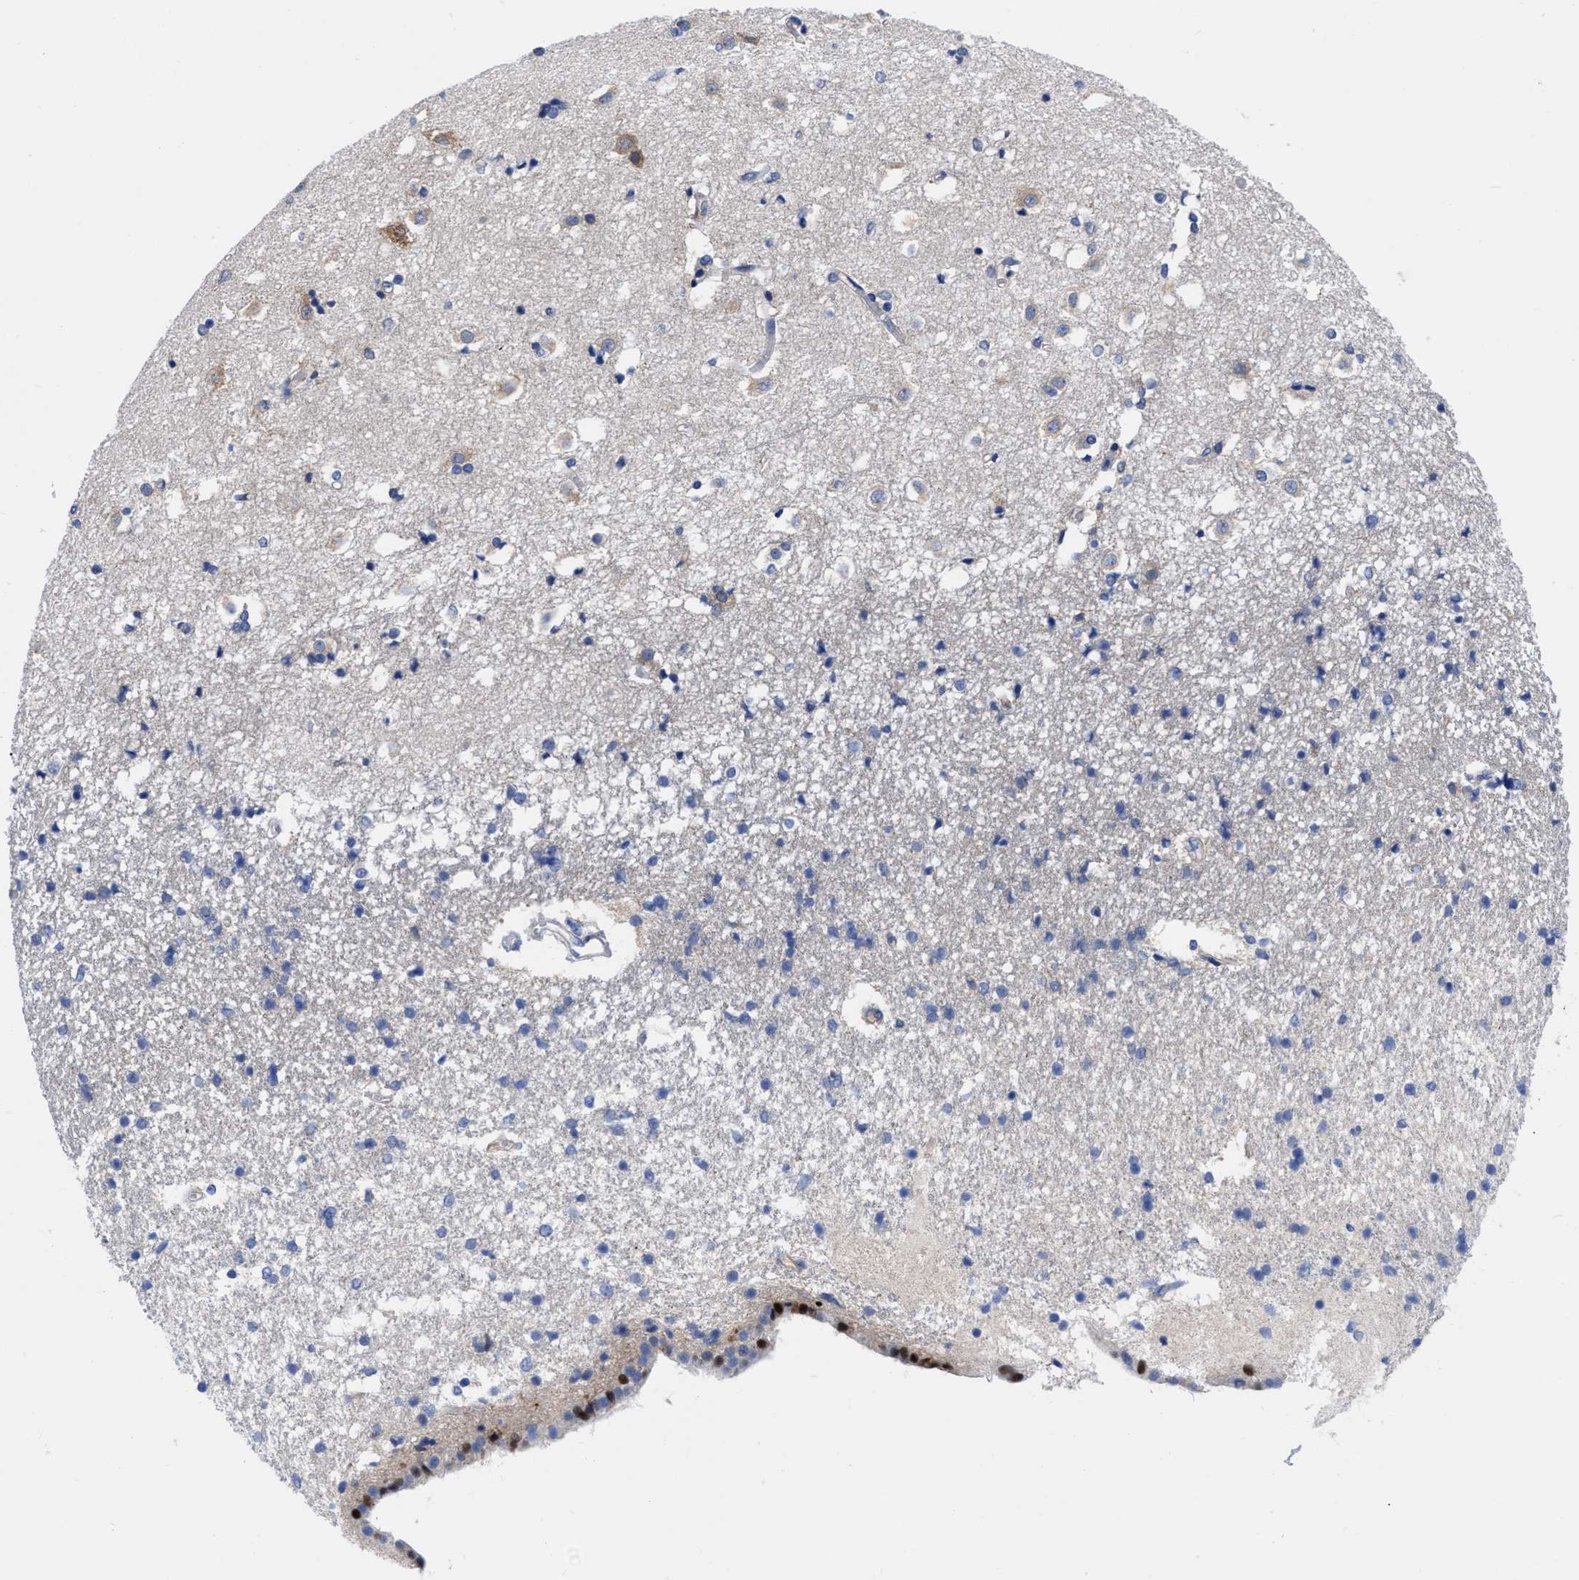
{"staining": {"intensity": "strong", "quantity": "<25%", "location": "nuclear"}, "tissue": "caudate", "cell_type": "Glial cells", "image_type": "normal", "snomed": [{"axis": "morphology", "description": "Normal tissue, NOS"}, {"axis": "topography", "description": "Lateral ventricle wall"}], "caption": "DAB immunohistochemical staining of unremarkable human caudate exhibits strong nuclear protein staining in approximately <25% of glial cells. The staining was performed using DAB to visualize the protein expression in brown, while the nuclei were stained in blue with hematoxylin (Magnification: 20x).", "gene": "RBKS", "patient": {"sex": "male", "age": 45}}